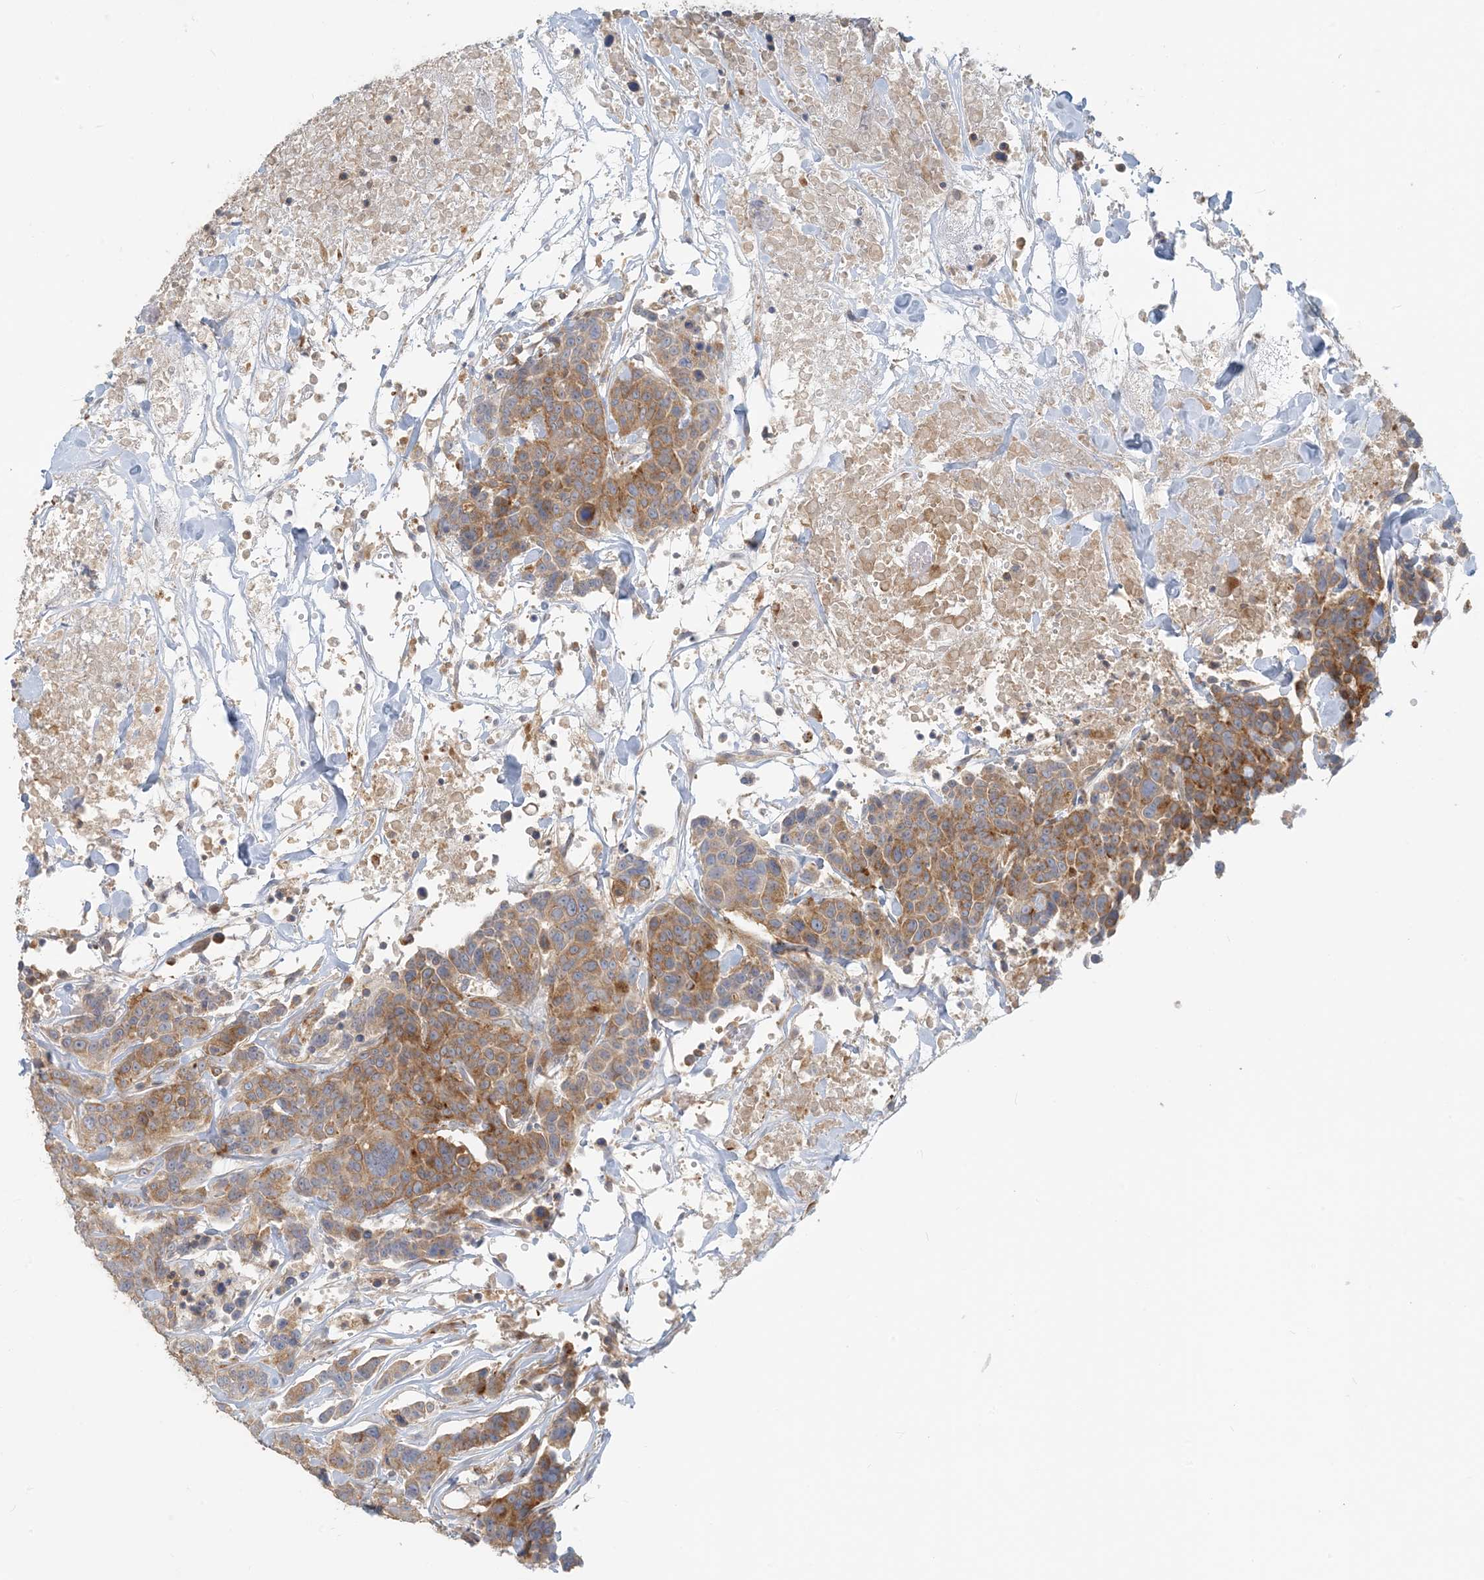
{"staining": {"intensity": "moderate", "quantity": ">75%", "location": "cytoplasmic/membranous"}, "tissue": "breast cancer", "cell_type": "Tumor cells", "image_type": "cancer", "snomed": [{"axis": "morphology", "description": "Duct carcinoma"}, {"axis": "topography", "description": "Breast"}], "caption": "Breast cancer stained for a protein exhibits moderate cytoplasmic/membranous positivity in tumor cells.", "gene": "SPPL2A", "patient": {"sex": "female", "age": 37}}